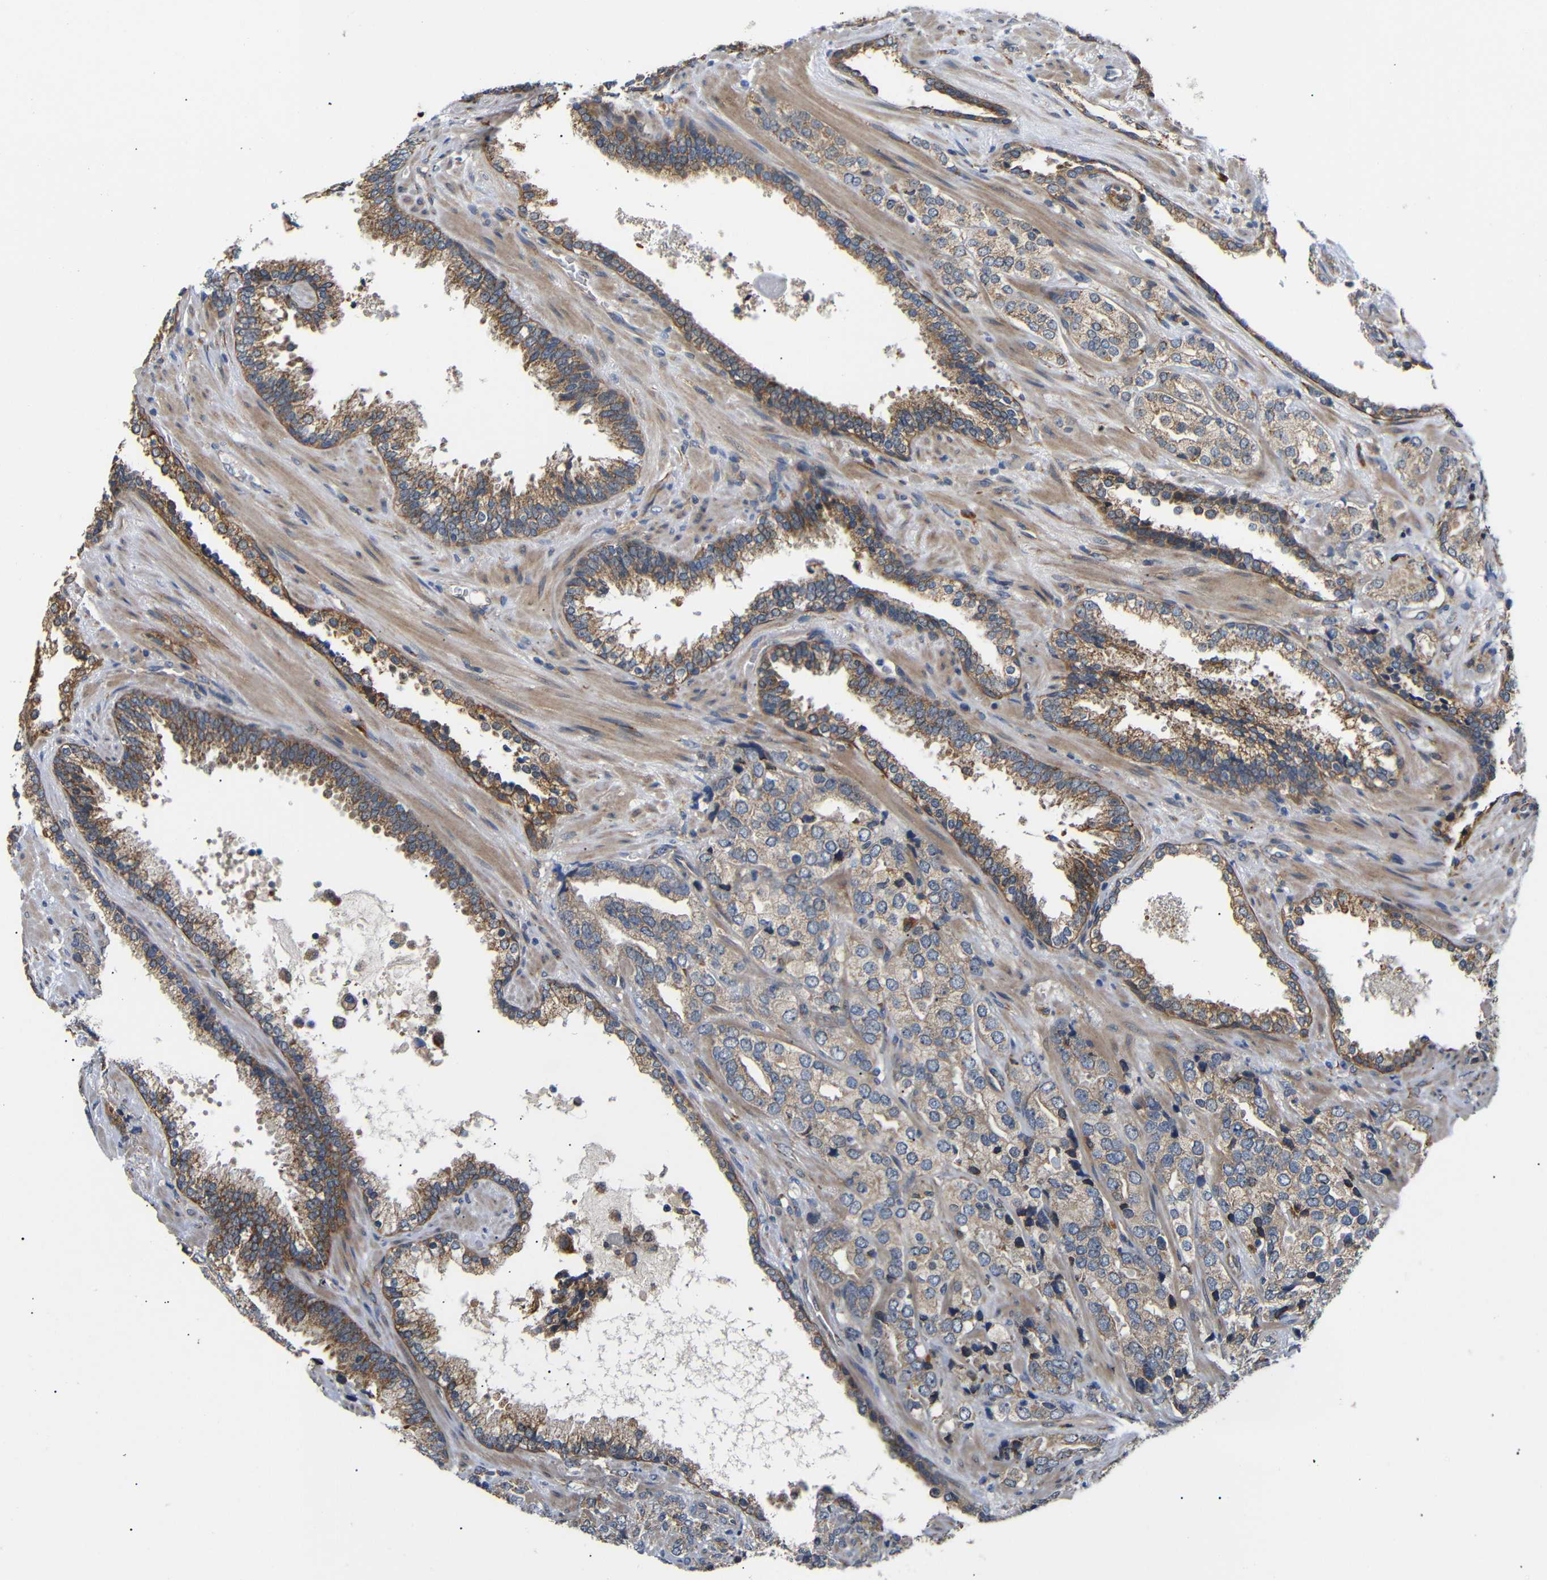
{"staining": {"intensity": "weak", "quantity": ">75%", "location": "cytoplasmic/membranous"}, "tissue": "prostate cancer", "cell_type": "Tumor cells", "image_type": "cancer", "snomed": [{"axis": "morphology", "description": "Adenocarcinoma, High grade"}, {"axis": "topography", "description": "Prostate"}], "caption": "An image of human prostate cancer stained for a protein demonstrates weak cytoplasmic/membranous brown staining in tumor cells. The staining is performed using DAB brown chromogen to label protein expression. The nuclei are counter-stained blue using hematoxylin.", "gene": "KANK4", "patient": {"sex": "male", "age": 71}}